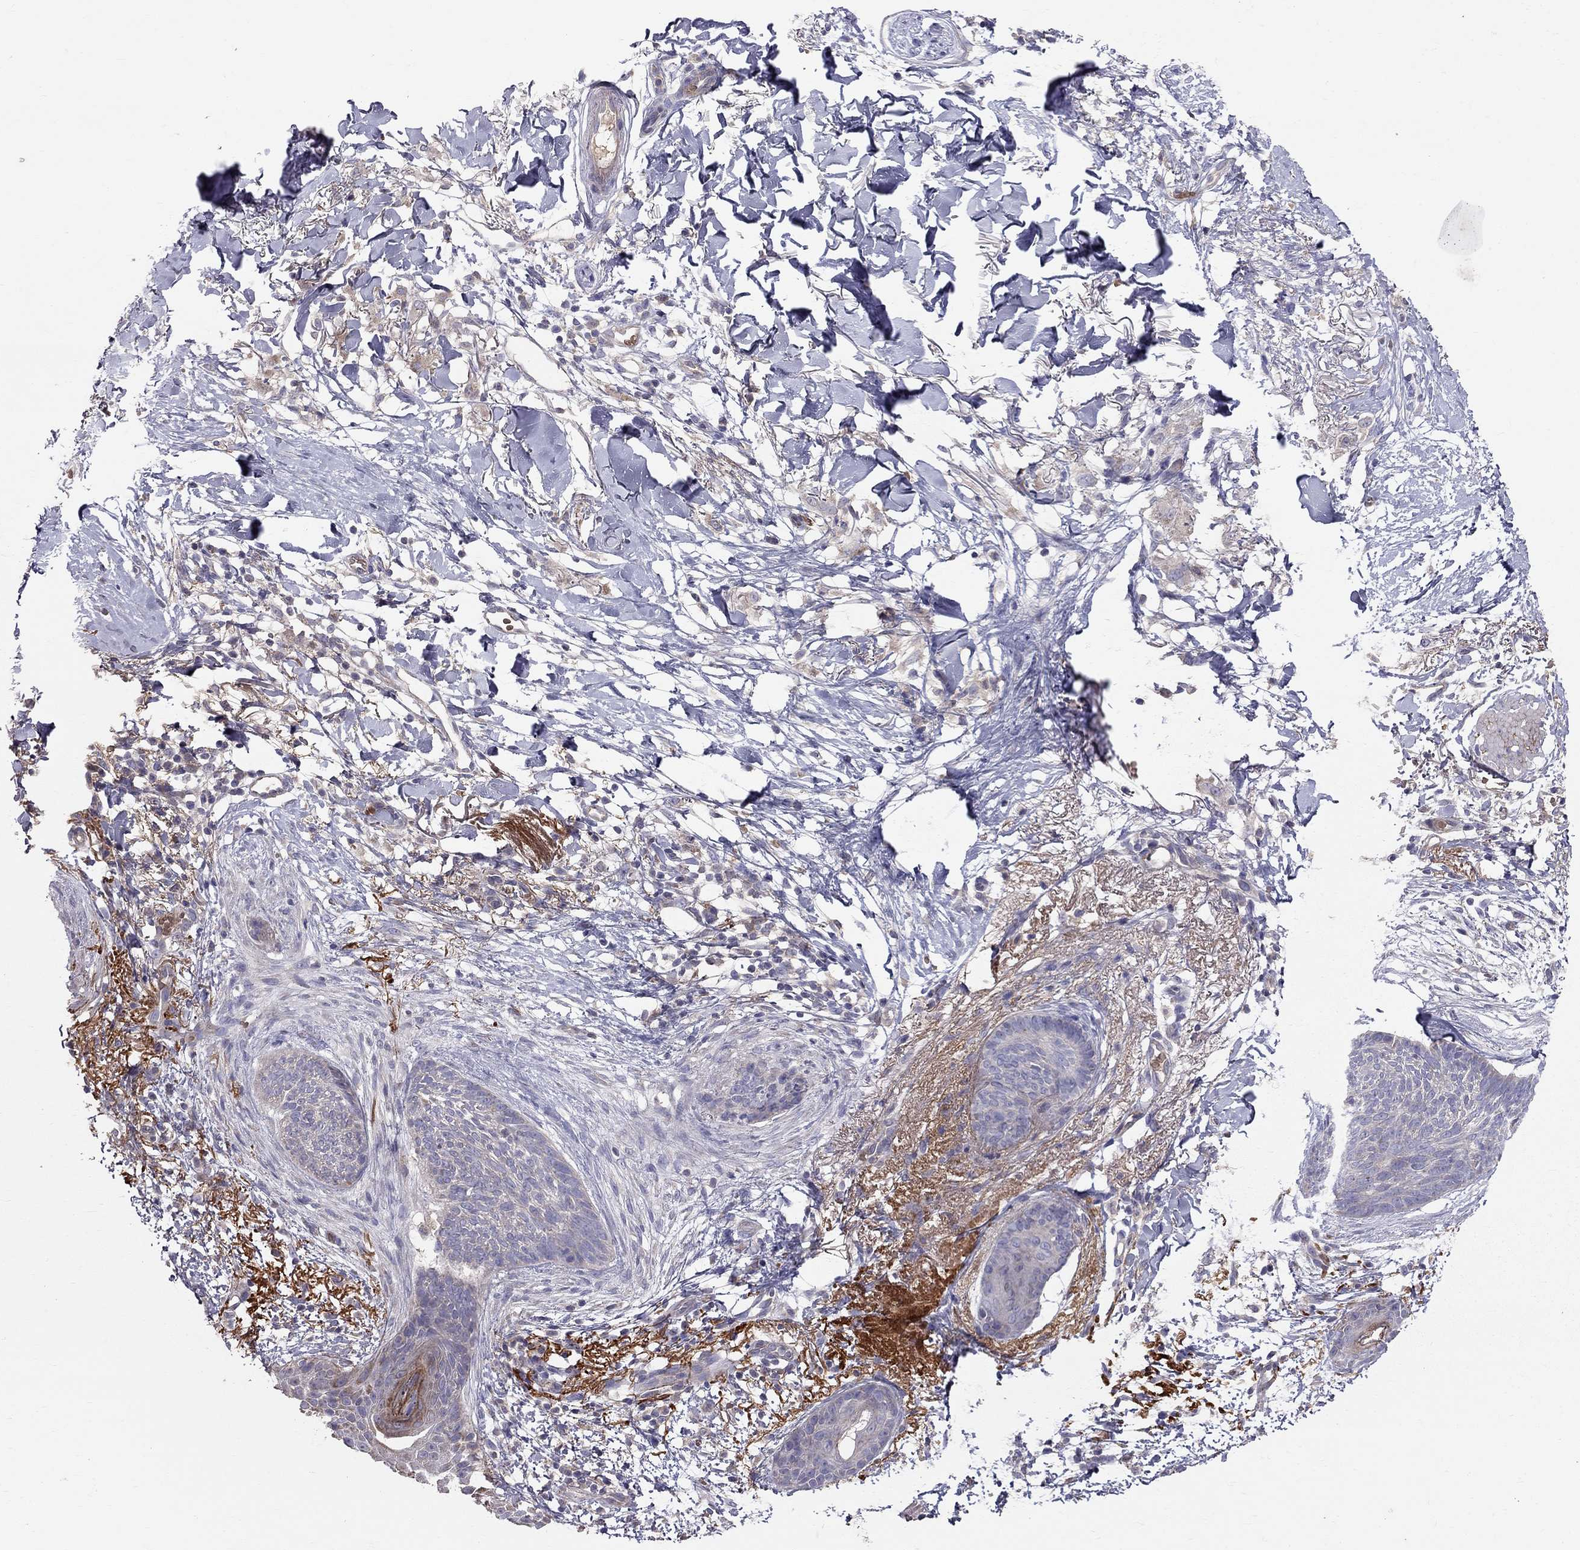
{"staining": {"intensity": "weak", "quantity": "<25%", "location": "cytoplasmic/membranous"}, "tissue": "skin cancer", "cell_type": "Tumor cells", "image_type": "cancer", "snomed": [{"axis": "morphology", "description": "Normal tissue, NOS"}, {"axis": "morphology", "description": "Basal cell carcinoma"}, {"axis": "topography", "description": "Skin"}], "caption": "A high-resolution image shows immunohistochemistry (IHC) staining of skin cancer (basal cell carcinoma), which shows no significant staining in tumor cells.", "gene": "PIK3CG", "patient": {"sex": "male", "age": 84}}